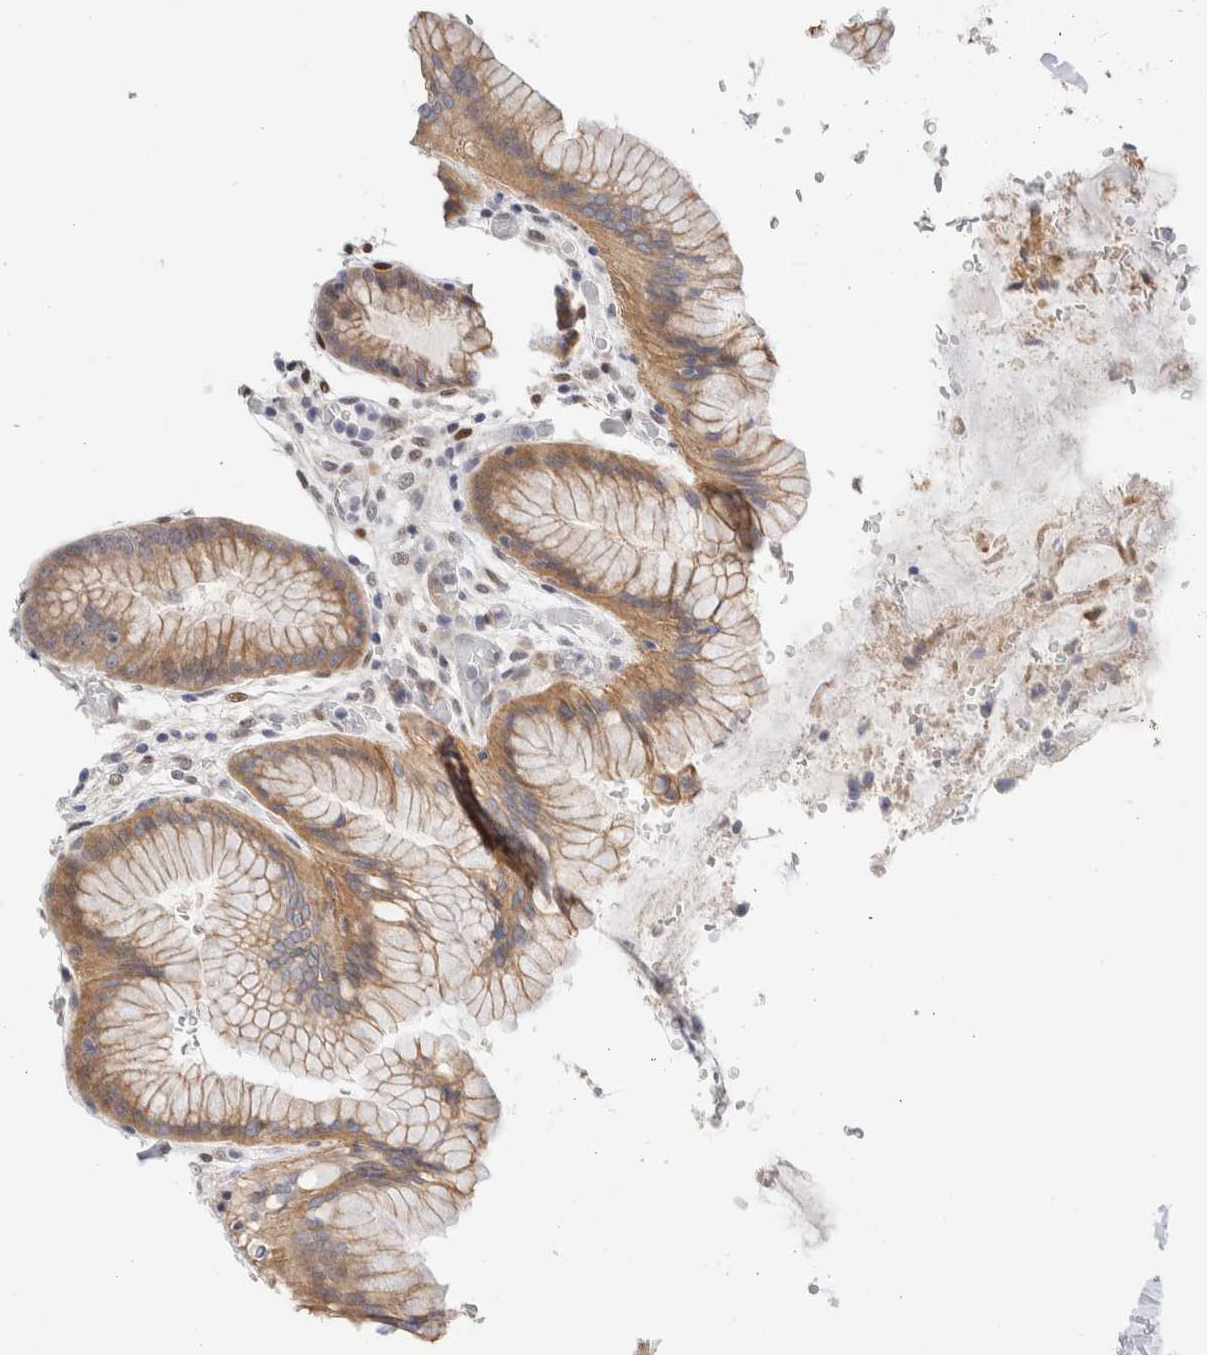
{"staining": {"intensity": "moderate", "quantity": ">75%", "location": "cytoplasmic/membranous,nuclear"}, "tissue": "stomach", "cell_type": "Glandular cells", "image_type": "normal", "snomed": [{"axis": "morphology", "description": "Normal tissue, NOS"}, {"axis": "topography", "description": "Stomach, upper"}, {"axis": "topography", "description": "Stomach"}], "caption": "Human stomach stained for a protein (brown) shows moderate cytoplasmic/membranous,nuclear positive positivity in approximately >75% of glandular cells.", "gene": "NSMAF", "patient": {"sex": "male", "age": 48}}